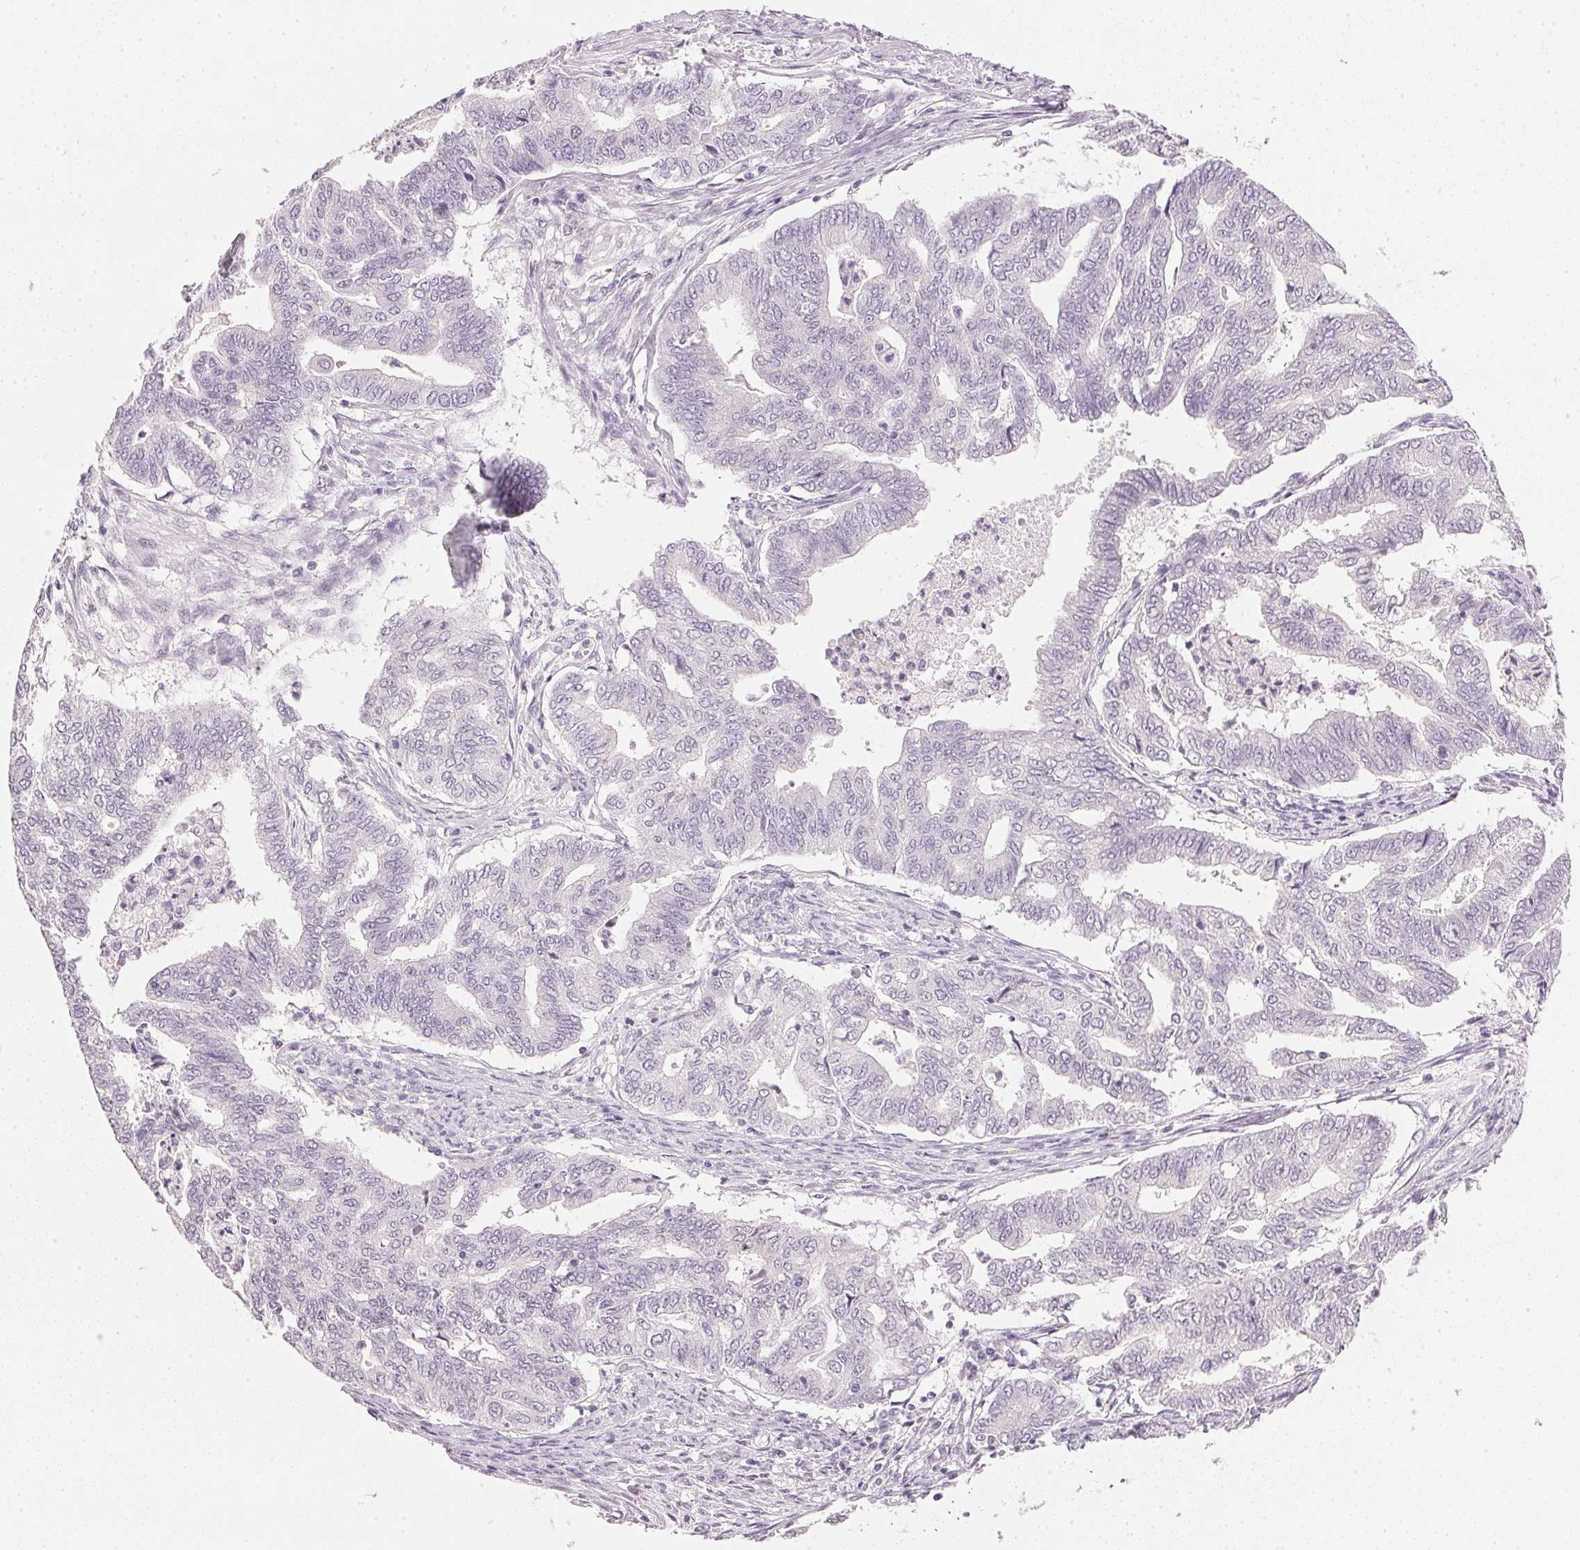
{"staining": {"intensity": "negative", "quantity": "none", "location": "none"}, "tissue": "endometrial cancer", "cell_type": "Tumor cells", "image_type": "cancer", "snomed": [{"axis": "morphology", "description": "Adenocarcinoma, NOS"}, {"axis": "topography", "description": "Endometrium"}], "caption": "Endometrial adenocarcinoma was stained to show a protein in brown. There is no significant staining in tumor cells. (Brightfield microscopy of DAB (3,3'-diaminobenzidine) immunohistochemistry (IHC) at high magnification).", "gene": "IGFBP1", "patient": {"sex": "female", "age": 79}}